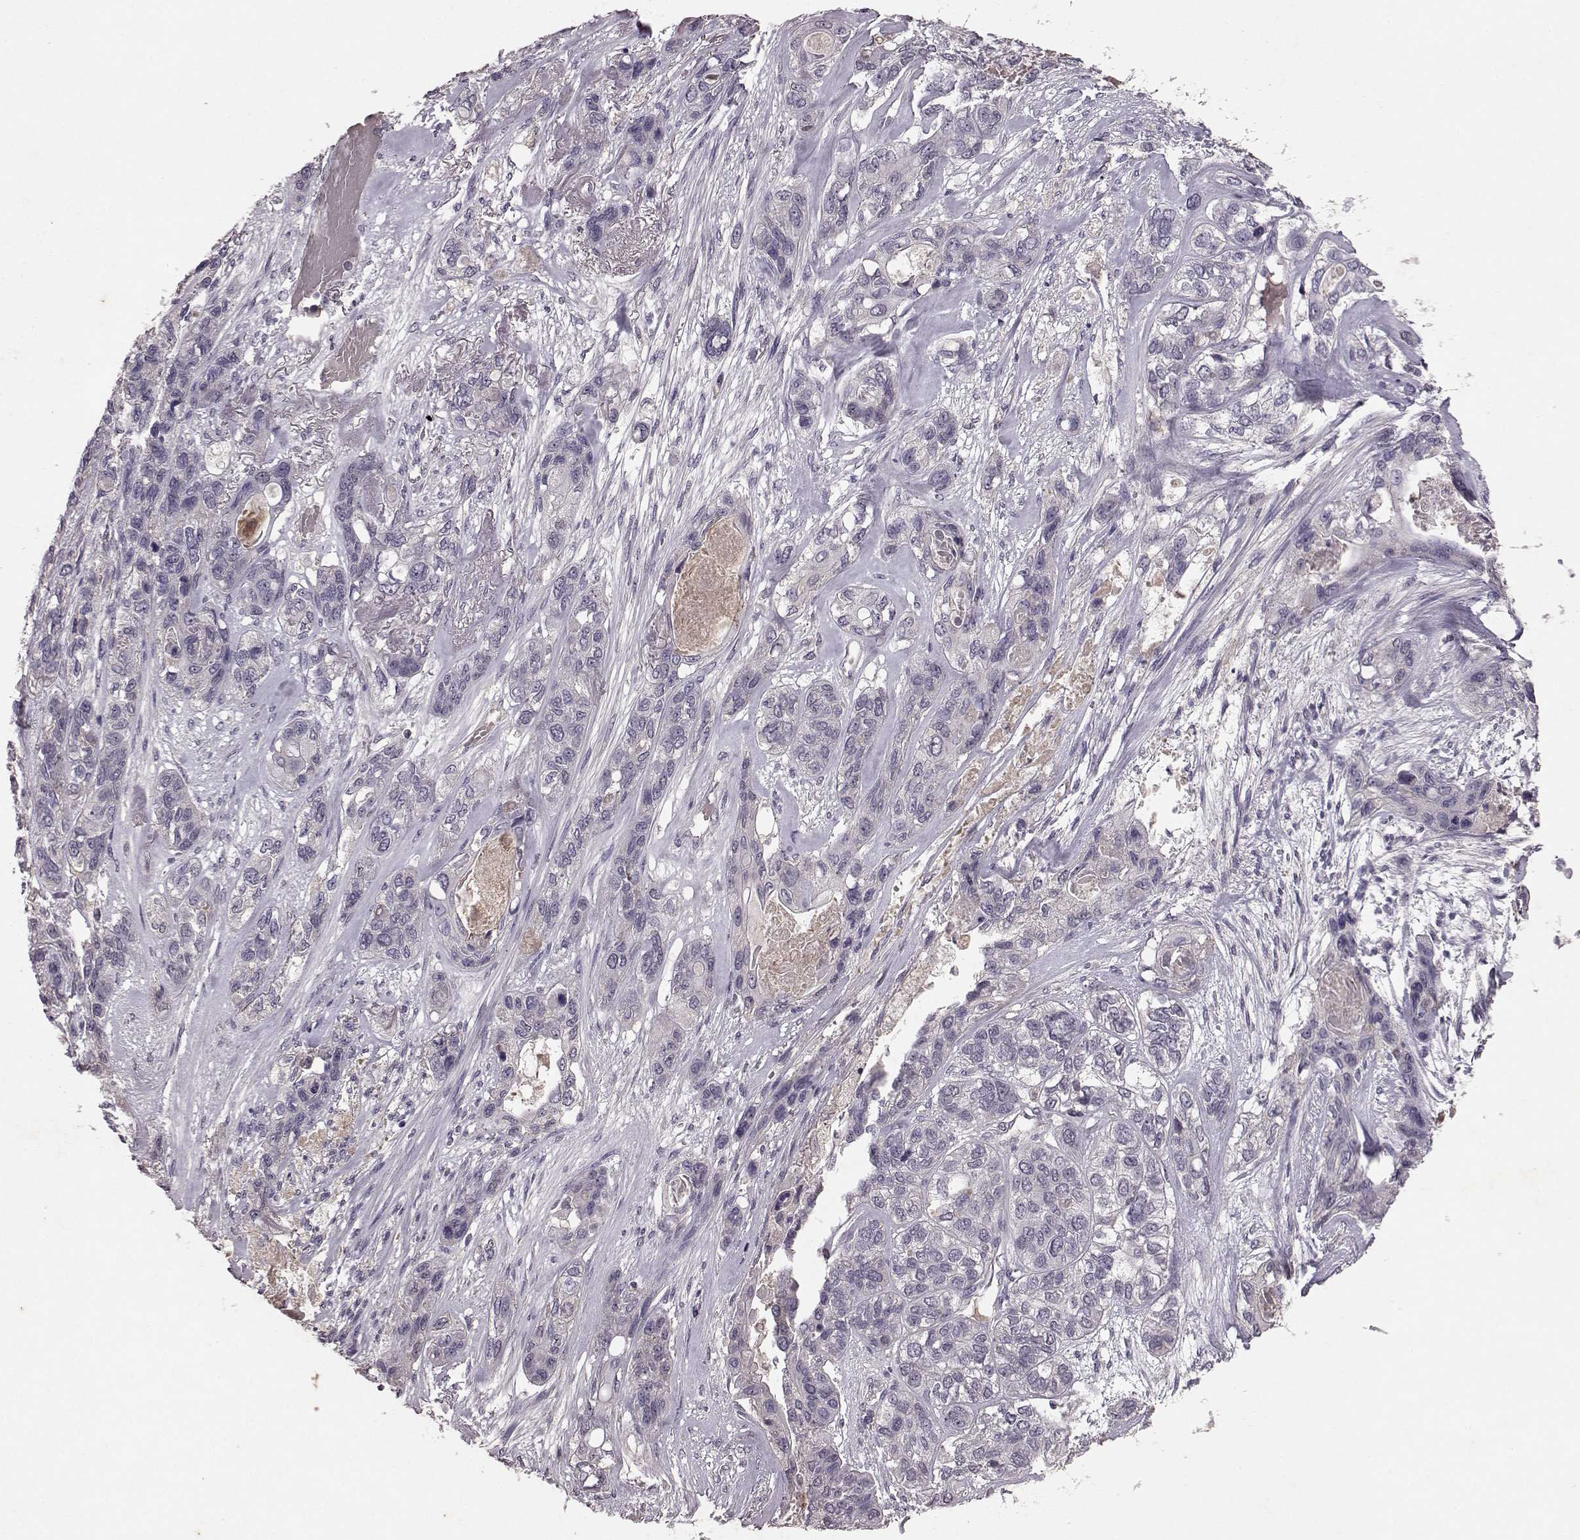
{"staining": {"intensity": "negative", "quantity": "none", "location": "none"}, "tissue": "lung cancer", "cell_type": "Tumor cells", "image_type": "cancer", "snomed": [{"axis": "morphology", "description": "Squamous cell carcinoma, NOS"}, {"axis": "topography", "description": "Lung"}], "caption": "High magnification brightfield microscopy of lung squamous cell carcinoma stained with DAB (brown) and counterstained with hematoxylin (blue): tumor cells show no significant expression. The staining is performed using DAB brown chromogen with nuclei counter-stained in using hematoxylin.", "gene": "FRRS1L", "patient": {"sex": "female", "age": 70}}